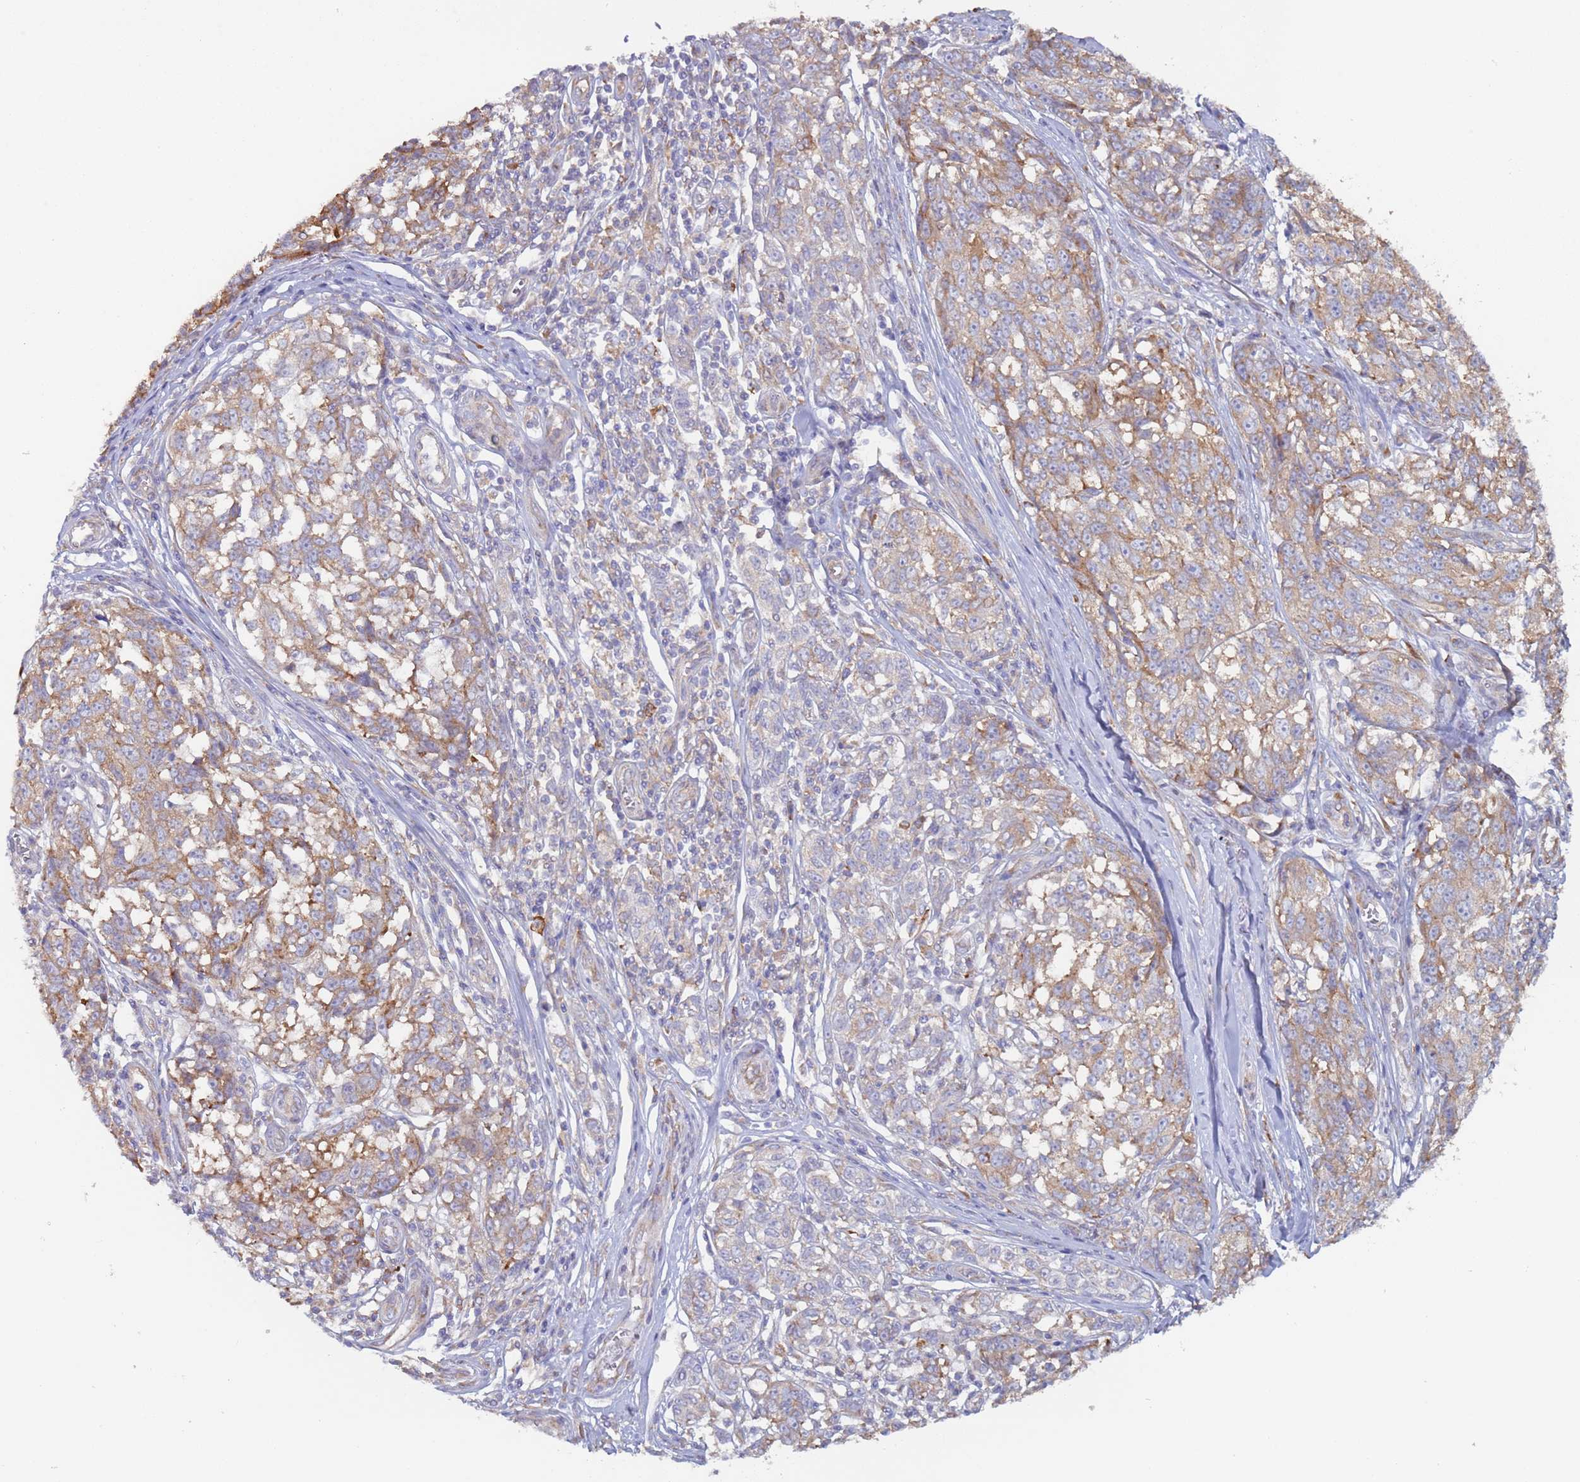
{"staining": {"intensity": "moderate", "quantity": "25%-75%", "location": "cytoplasmic/membranous"}, "tissue": "melanoma", "cell_type": "Tumor cells", "image_type": "cancer", "snomed": [{"axis": "morphology", "description": "Malignant melanoma, NOS"}, {"axis": "topography", "description": "Skin"}], "caption": "About 25%-75% of tumor cells in melanoma show moderate cytoplasmic/membranous protein expression as visualized by brown immunohistochemical staining.", "gene": "ZNF844", "patient": {"sex": "female", "age": 64}}